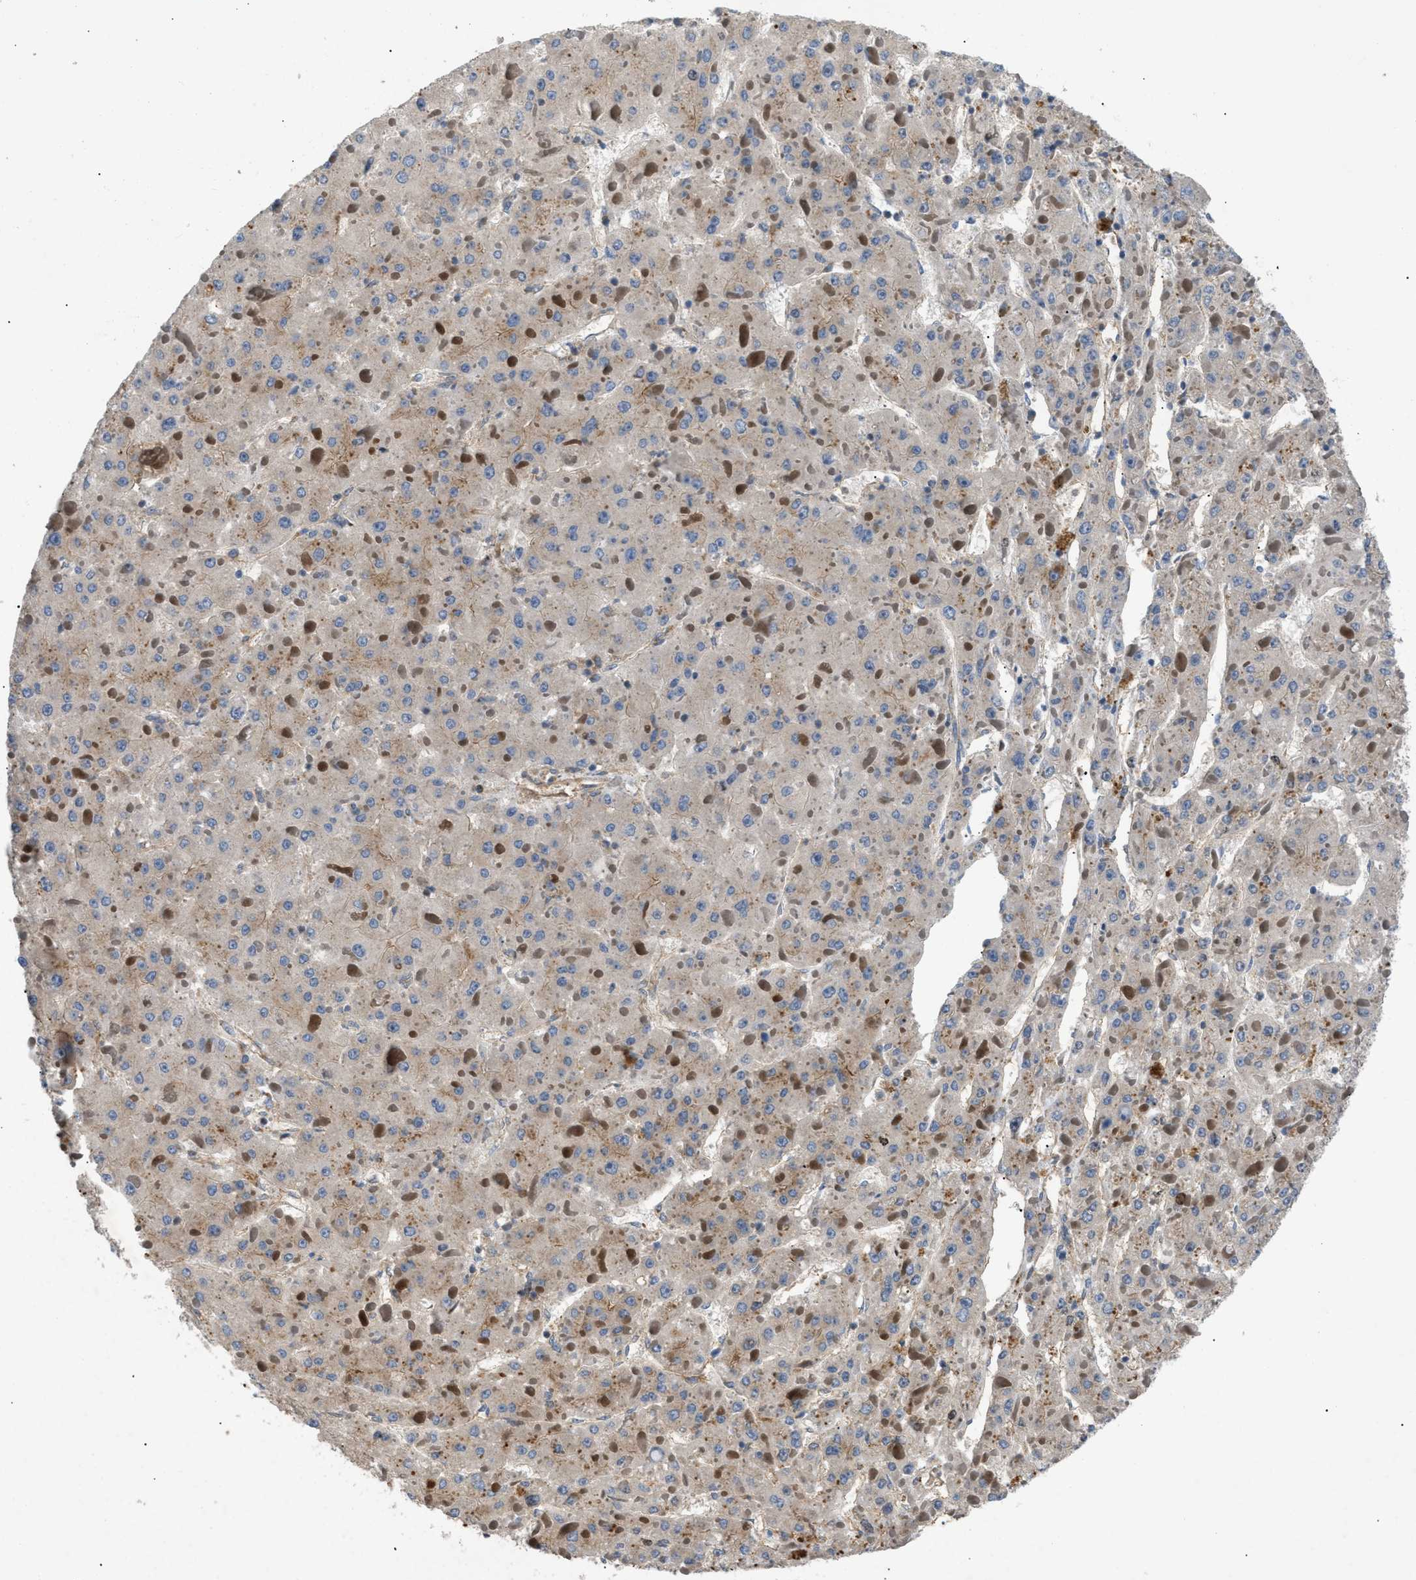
{"staining": {"intensity": "weak", "quantity": "25%-75%", "location": "cytoplasmic/membranous"}, "tissue": "liver cancer", "cell_type": "Tumor cells", "image_type": "cancer", "snomed": [{"axis": "morphology", "description": "Carcinoma, Hepatocellular, NOS"}, {"axis": "topography", "description": "Liver"}], "caption": "A histopathology image showing weak cytoplasmic/membranous positivity in about 25%-75% of tumor cells in liver cancer, as visualized by brown immunohistochemical staining.", "gene": "LYSMD3", "patient": {"sex": "female", "age": 73}}